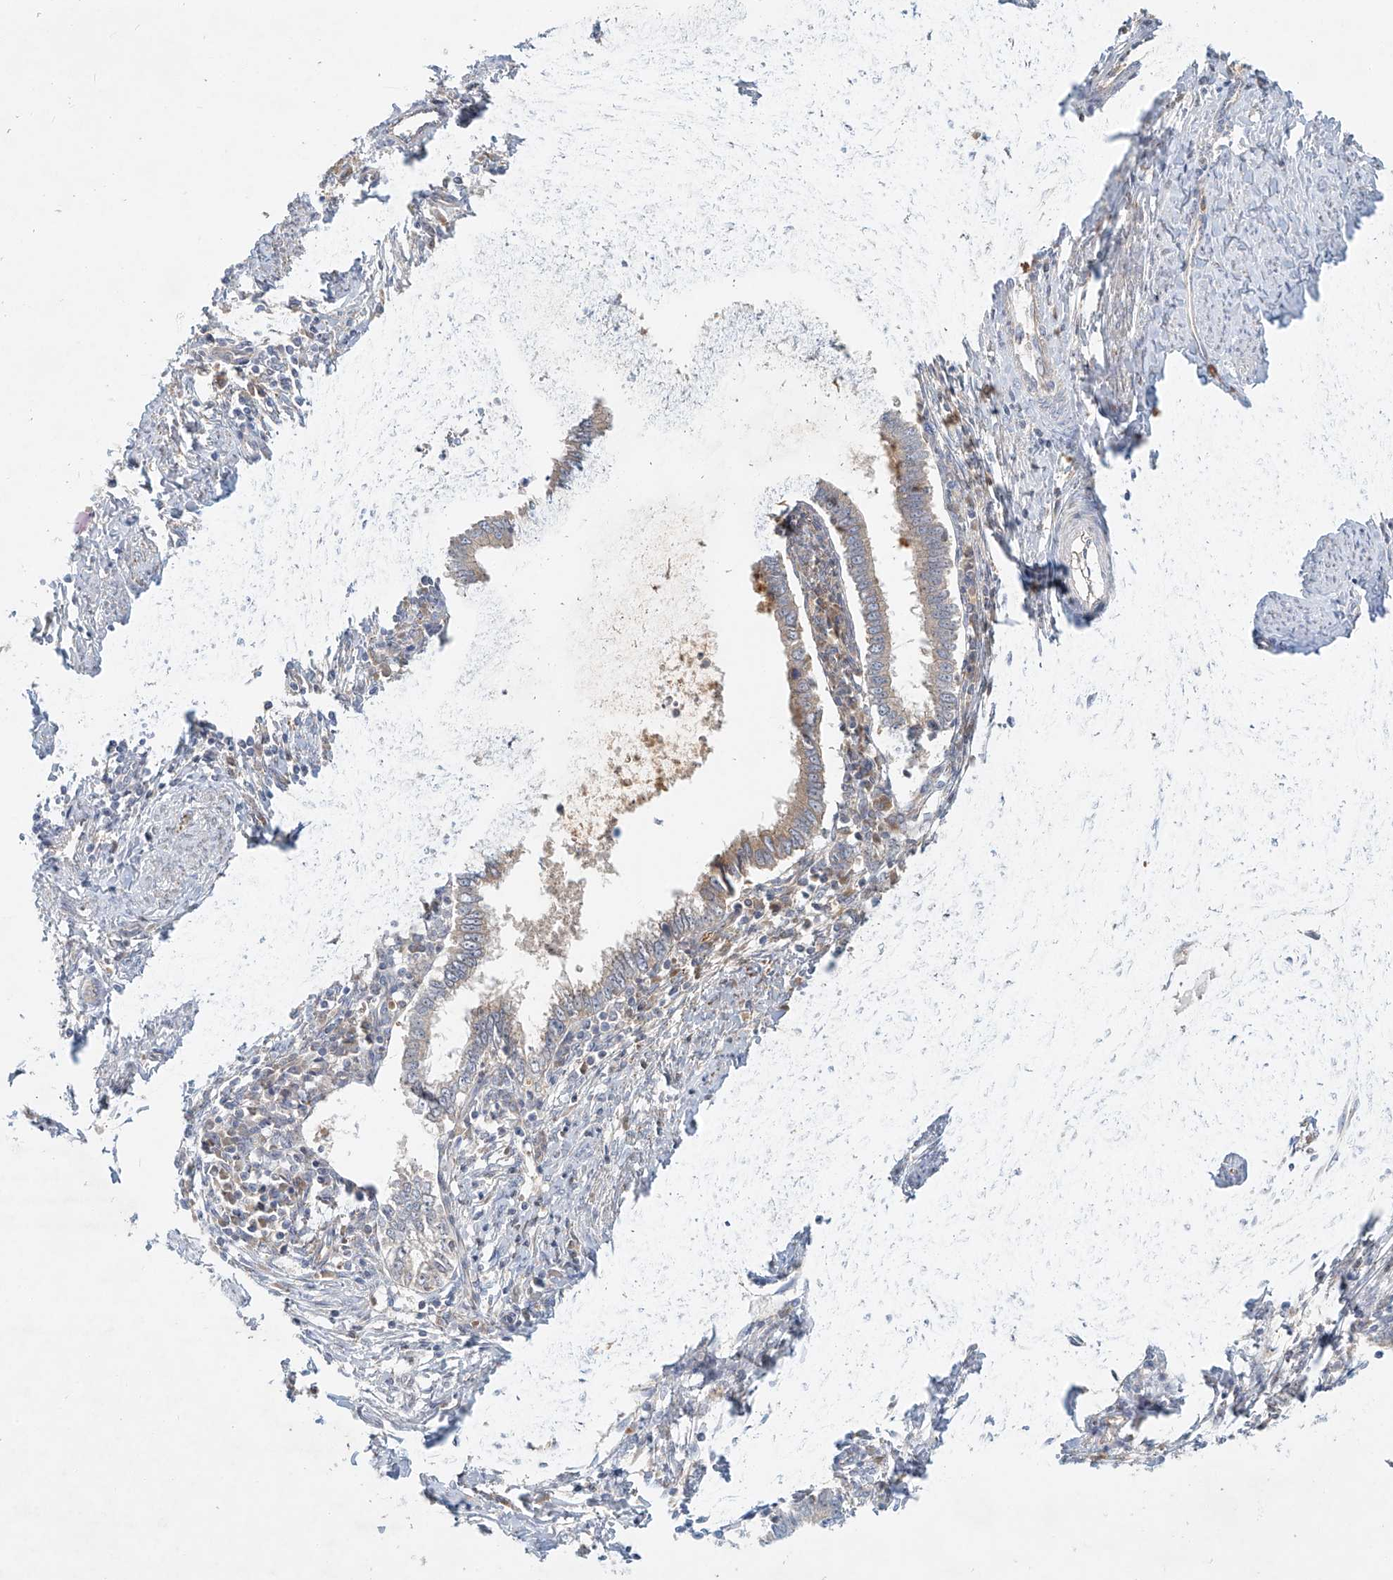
{"staining": {"intensity": "weak", "quantity": "25%-75%", "location": "cytoplasmic/membranous"}, "tissue": "cervical cancer", "cell_type": "Tumor cells", "image_type": "cancer", "snomed": [{"axis": "morphology", "description": "Adenocarcinoma, NOS"}, {"axis": "topography", "description": "Cervix"}], "caption": "Weak cytoplasmic/membranous expression is seen in approximately 25%-75% of tumor cells in adenocarcinoma (cervical).", "gene": "SYTL3", "patient": {"sex": "female", "age": 36}}